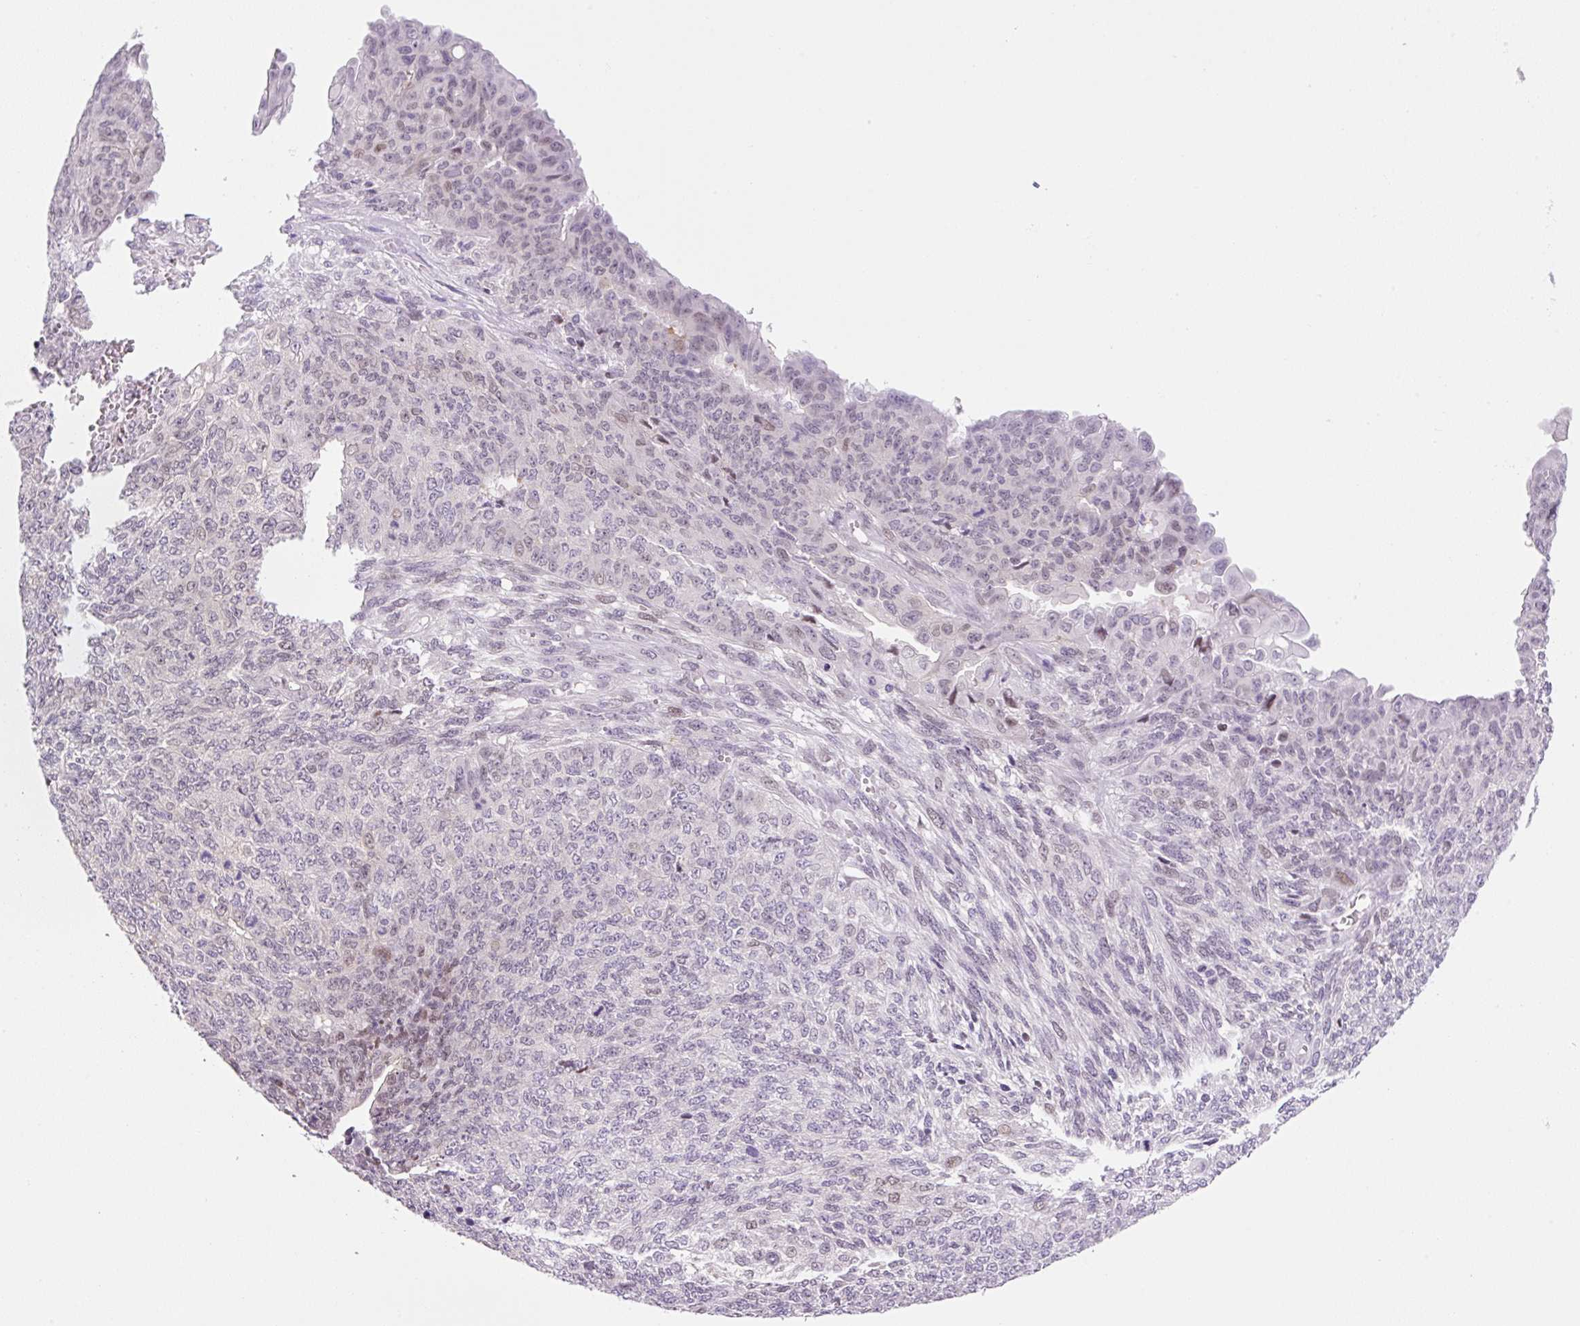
{"staining": {"intensity": "weak", "quantity": "<25%", "location": "nuclear"}, "tissue": "endometrial cancer", "cell_type": "Tumor cells", "image_type": "cancer", "snomed": [{"axis": "morphology", "description": "Adenocarcinoma, NOS"}, {"axis": "topography", "description": "Endometrium"}], "caption": "There is no significant expression in tumor cells of adenocarcinoma (endometrial). Nuclei are stained in blue.", "gene": "SYNE3", "patient": {"sex": "female", "age": 32}}